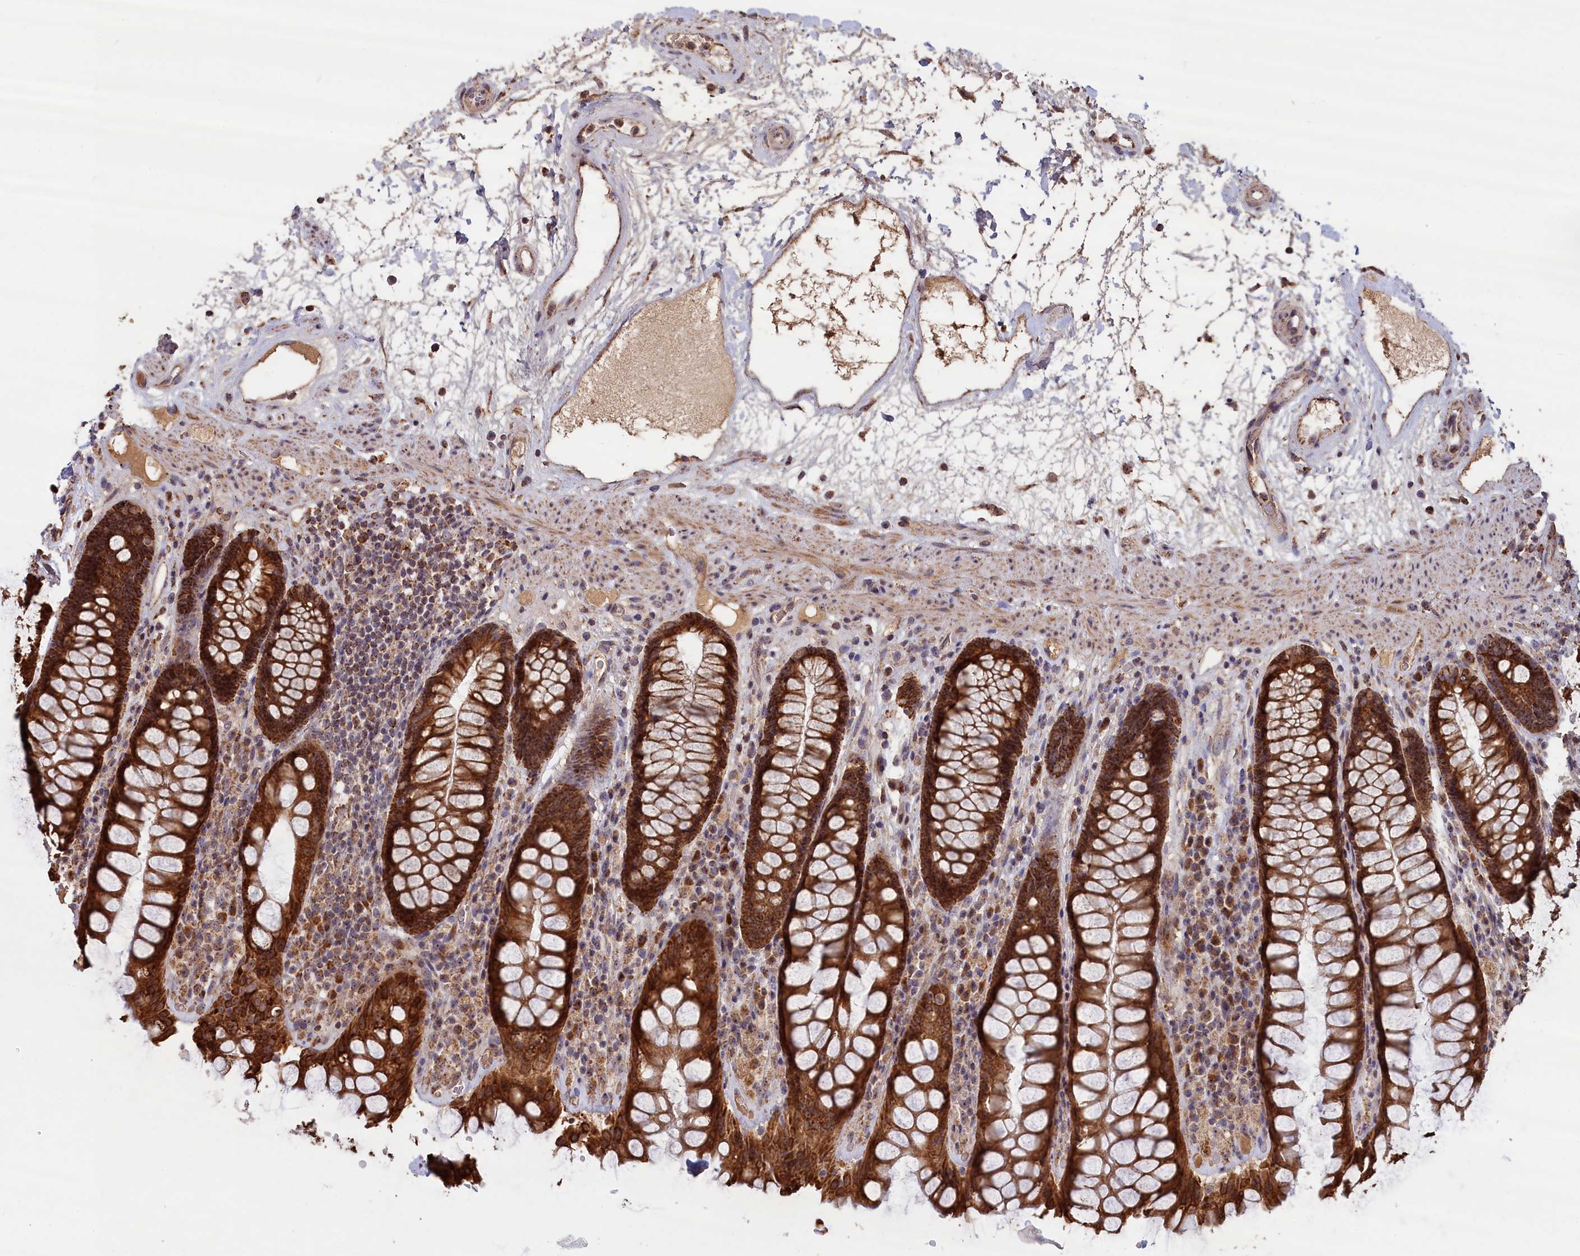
{"staining": {"intensity": "strong", "quantity": ">75%", "location": "cytoplasmic/membranous"}, "tissue": "rectum", "cell_type": "Glandular cells", "image_type": "normal", "snomed": [{"axis": "morphology", "description": "Normal tissue, NOS"}, {"axis": "topography", "description": "Rectum"}], "caption": "Immunohistochemistry (IHC) histopathology image of normal human rectum stained for a protein (brown), which reveals high levels of strong cytoplasmic/membranous expression in about >75% of glandular cells.", "gene": "ENSG00000269825", "patient": {"sex": "male", "age": 64}}